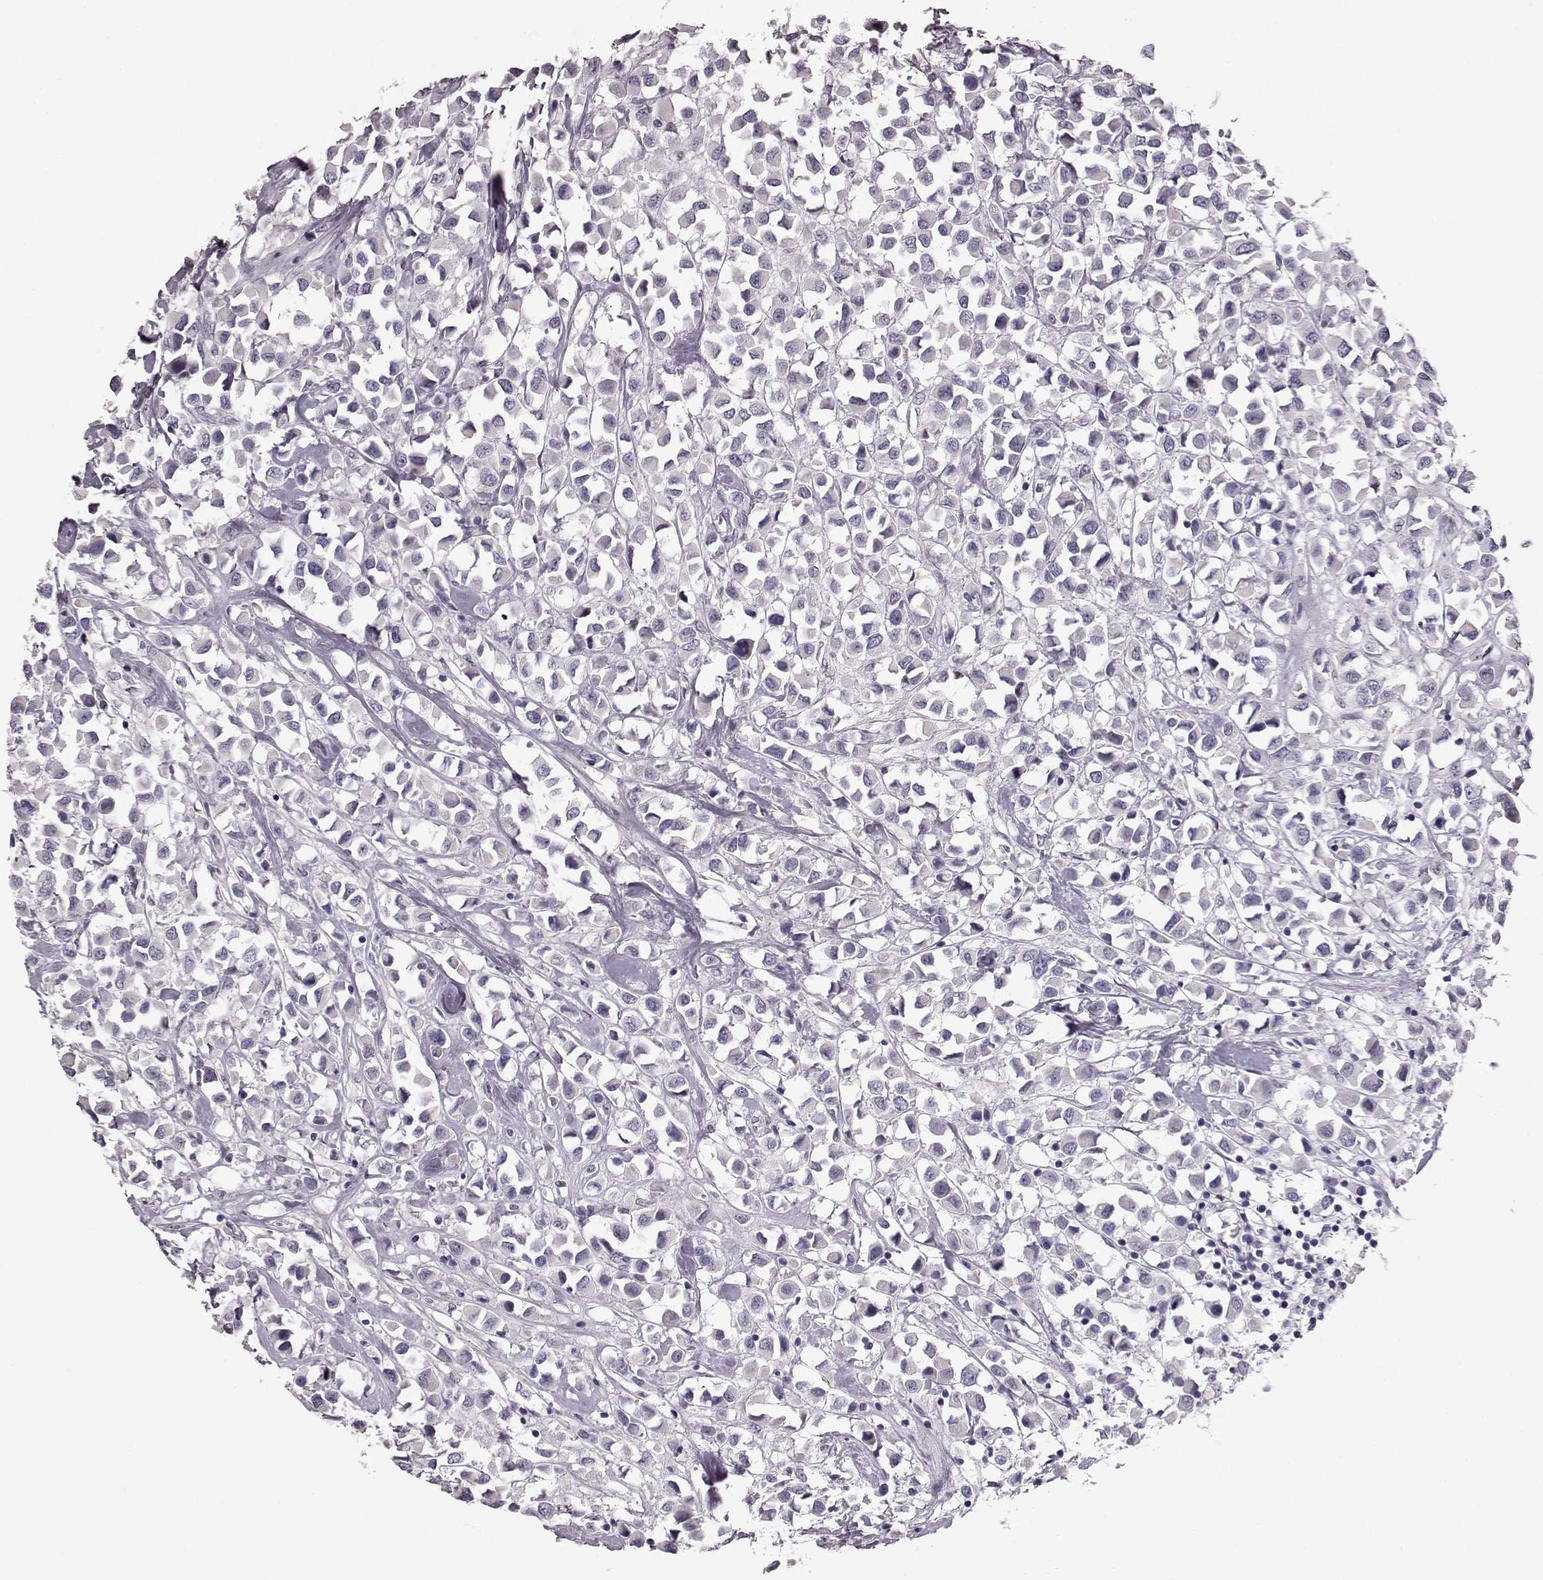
{"staining": {"intensity": "negative", "quantity": "none", "location": "none"}, "tissue": "breast cancer", "cell_type": "Tumor cells", "image_type": "cancer", "snomed": [{"axis": "morphology", "description": "Duct carcinoma"}, {"axis": "topography", "description": "Breast"}], "caption": "Breast cancer stained for a protein using immunohistochemistry (IHC) shows no staining tumor cells.", "gene": "TCHHL1", "patient": {"sex": "female", "age": 61}}